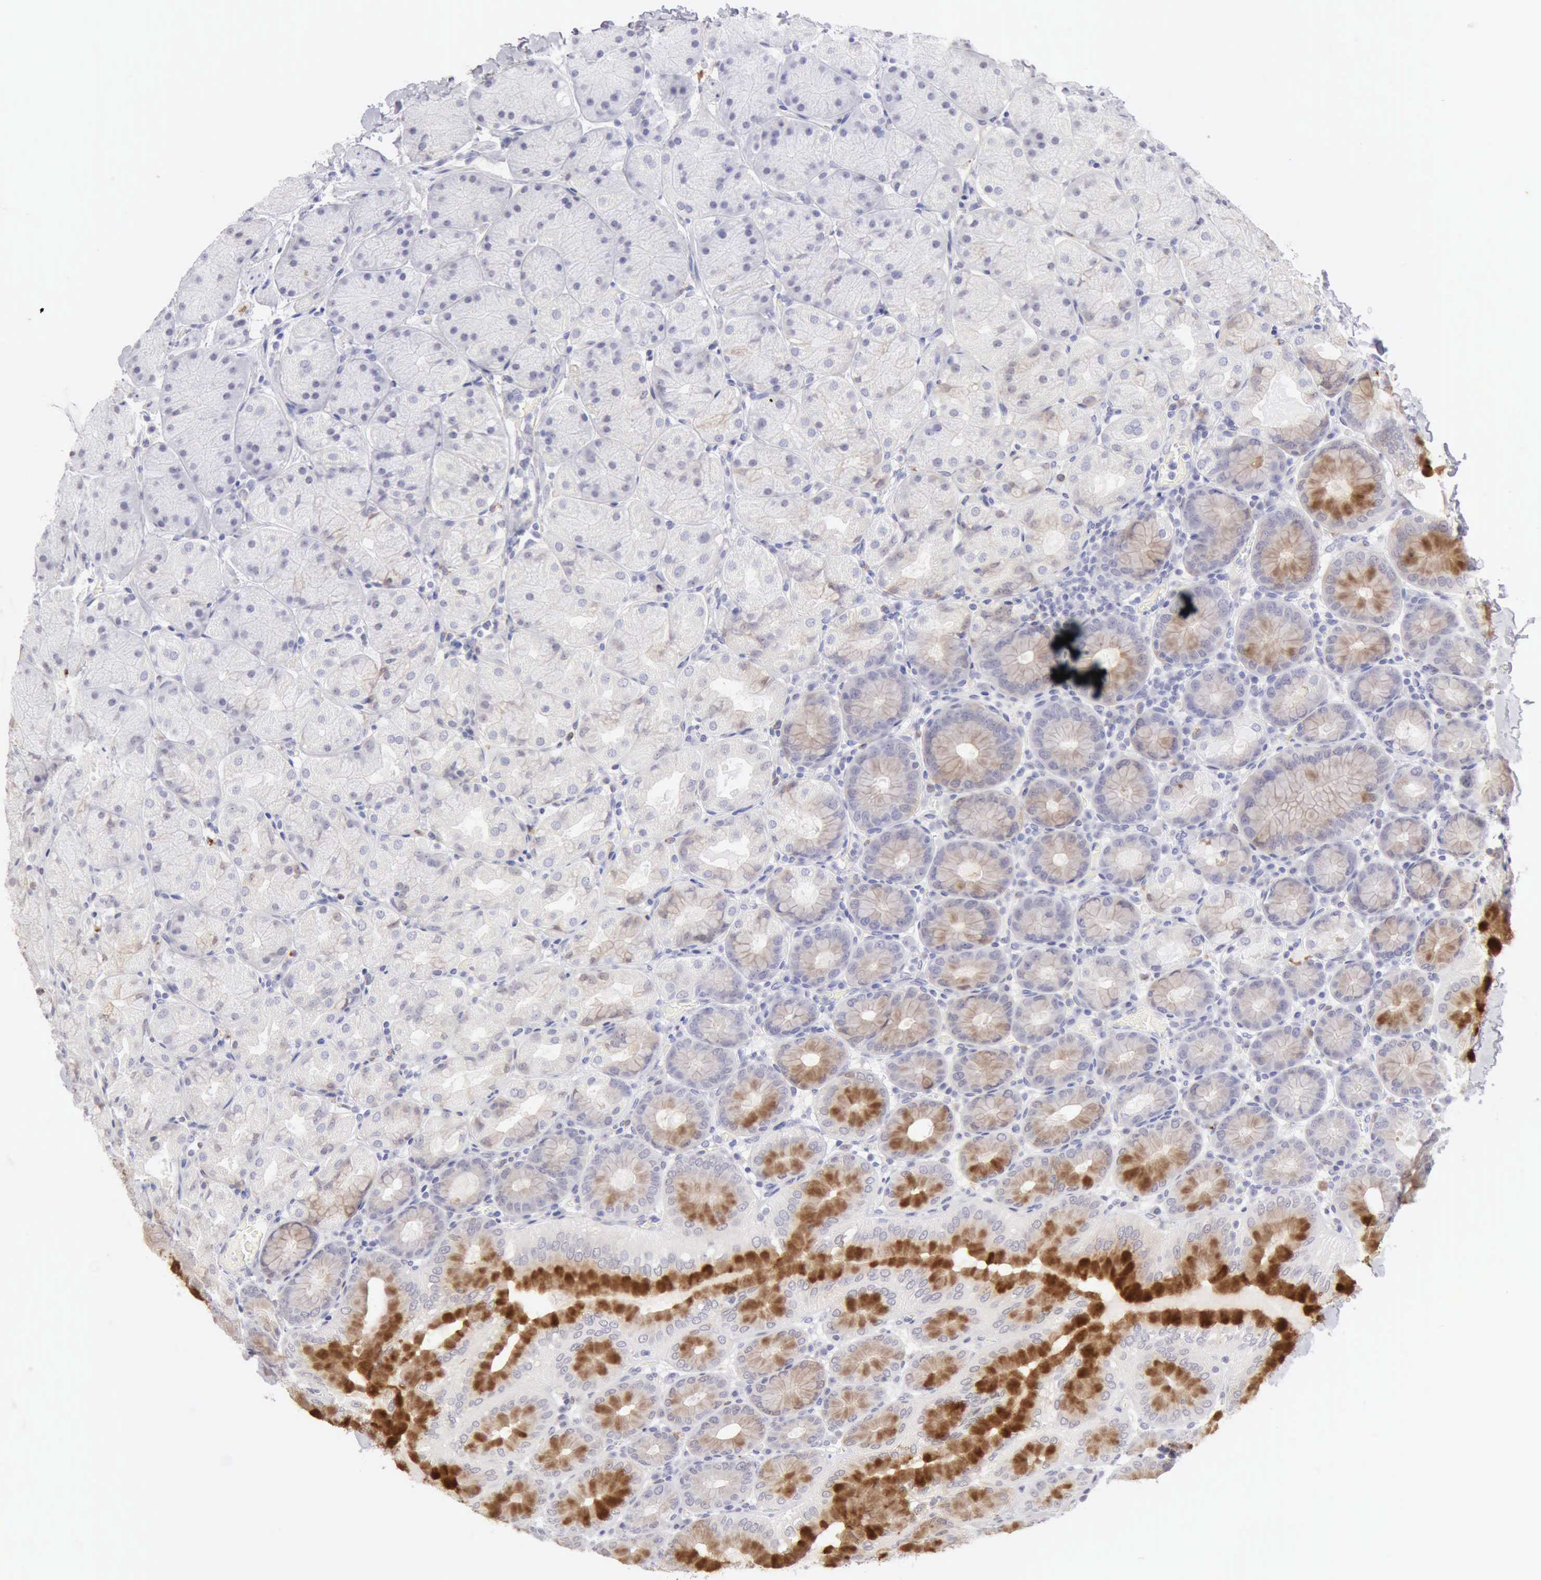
{"staining": {"intensity": "strong", "quantity": "25%-75%", "location": "cytoplasmic/membranous"}, "tissue": "stomach", "cell_type": "Glandular cells", "image_type": "normal", "snomed": [{"axis": "morphology", "description": "Normal tissue, NOS"}, {"axis": "topography", "description": "Stomach, upper"}, {"axis": "topography", "description": "Stomach"}], "caption": "Stomach stained with immunohistochemistry (IHC) reveals strong cytoplasmic/membranous positivity in about 25%-75% of glandular cells.", "gene": "RNASE1", "patient": {"sex": "male", "age": 76}}